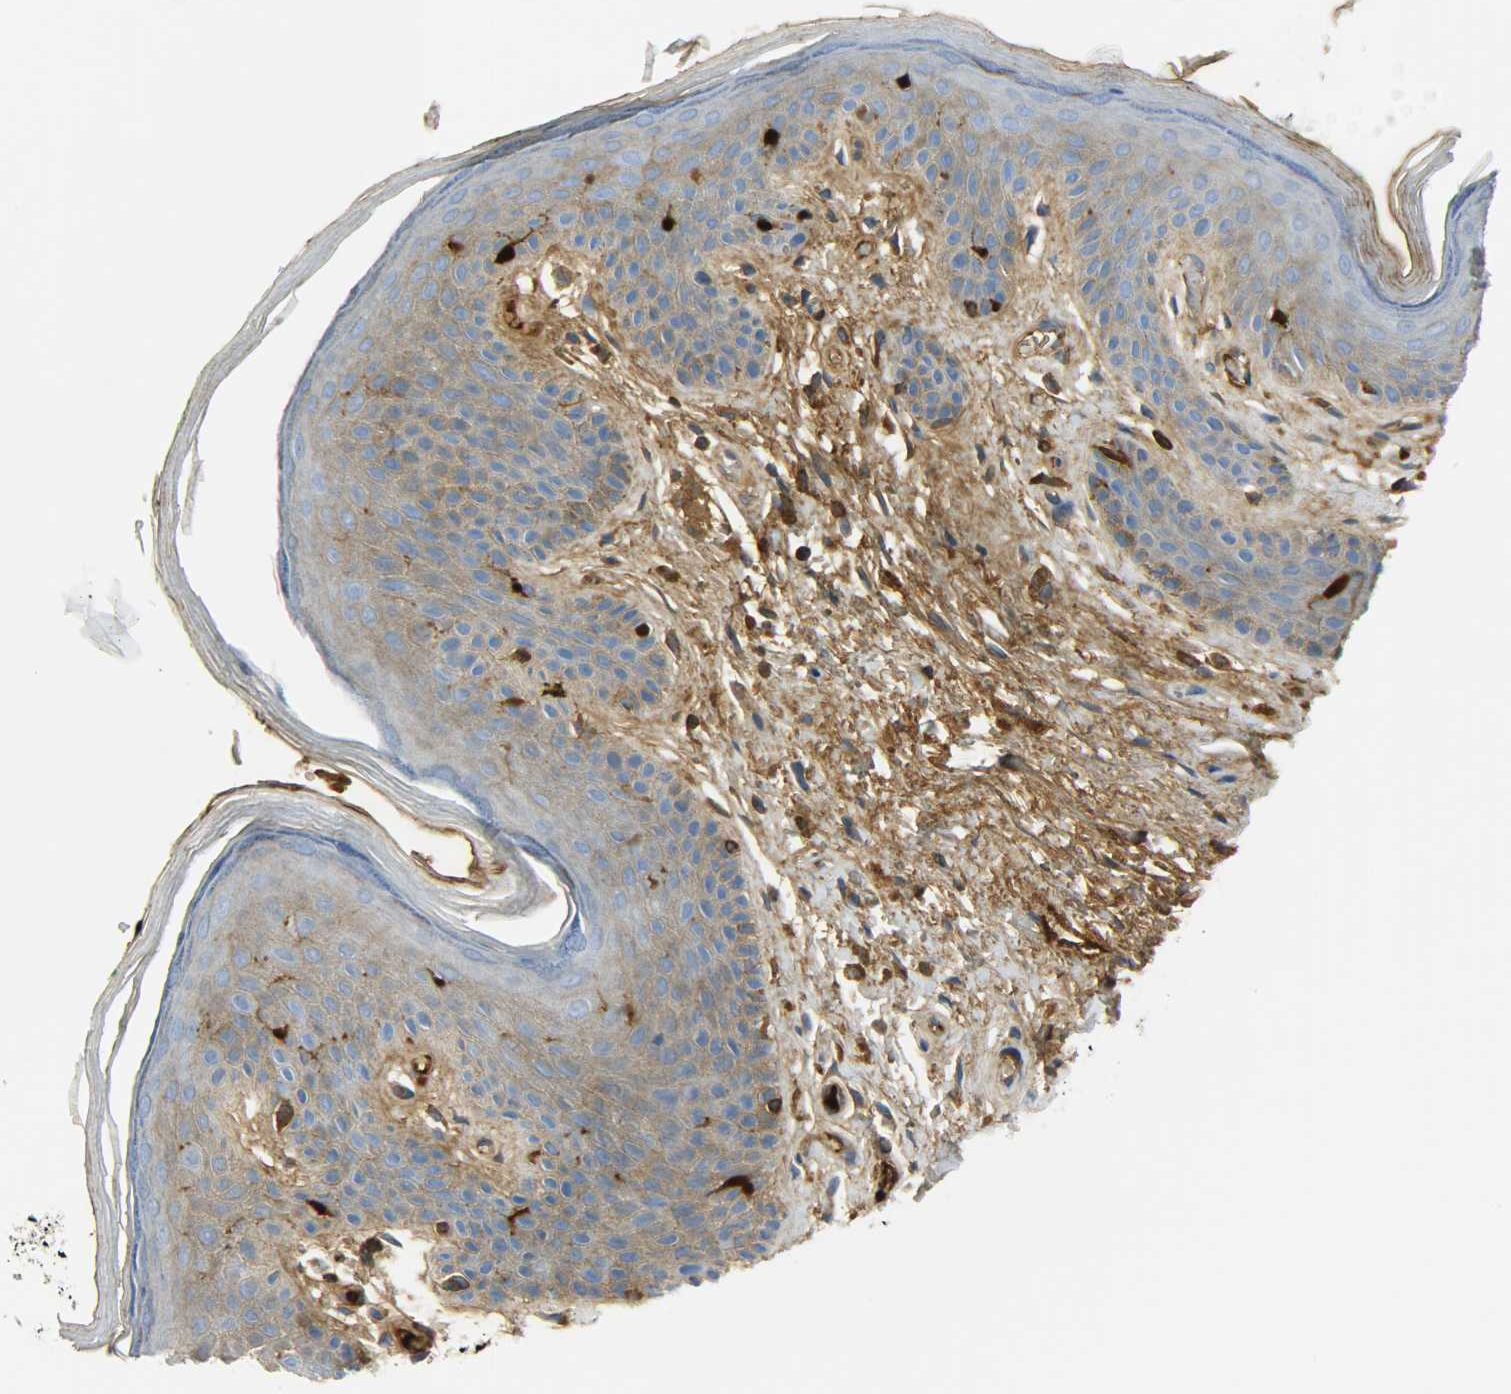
{"staining": {"intensity": "weak", "quantity": "<25%", "location": "cytoplasmic/membranous"}, "tissue": "skin", "cell_type": "Epidermal cells", "image_type": "normal", "snomed": [{"axis": "morphology", "description": "Normal tissue, NOS"}, {"axis": "topography", "description": "Anal"}], "caption": "Immunohistochemical staining of unremarkable human skin shows no significant staining in epidermal cells. (Brightfield microscopy of DAB (3,3'-diaminobenzidine) immunohistochemistry (IHC) at high magnification).", "gene": "CRP", "patient": {"sex": "male", "age": 74}}